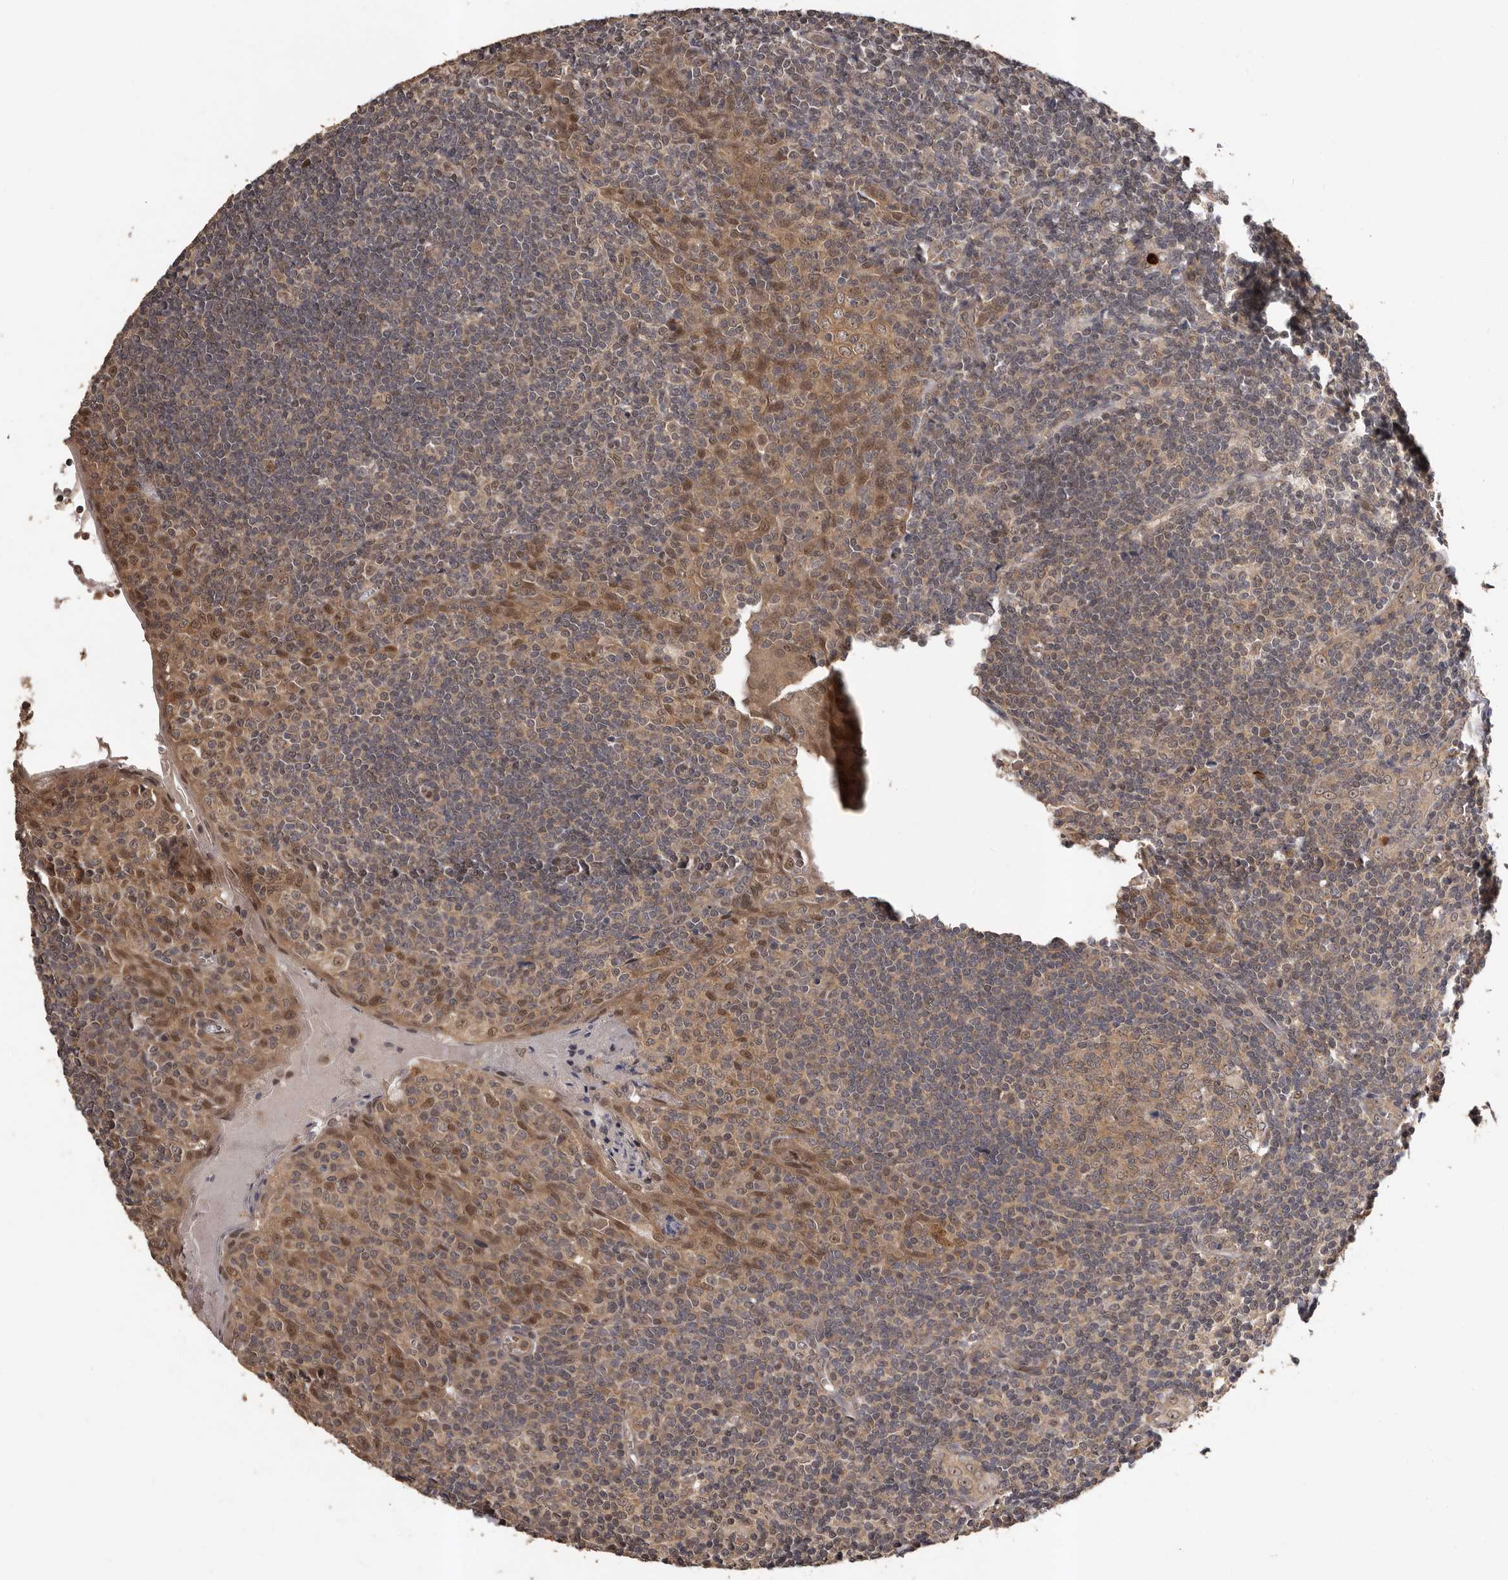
{"staining": {"intensity": "weak", "quantity": "25%-75%", "location": "cytoplasmic/membranous,nuclear"}, "tissue": "tonsil", "cell_type": "Germinal center cells", "image_type": "normal", "snomed": [{"axis": "morphology", "description": "Normal tissue, NOS"}, {"axis": "topography", "description": "Tonsil"}], "caption": "Protein analysis of unremarkable tonsil displays weak cytoplasmic/membranous,nuclear positivity in about 25%-75% of germinal center cells. The staining was performed using DAB, with brown indicating positive protein expression. Nuclei are stained blue with hematoxylin.", "gene": "VPS37A", "patient": {"sex": "male", "age": 27}}